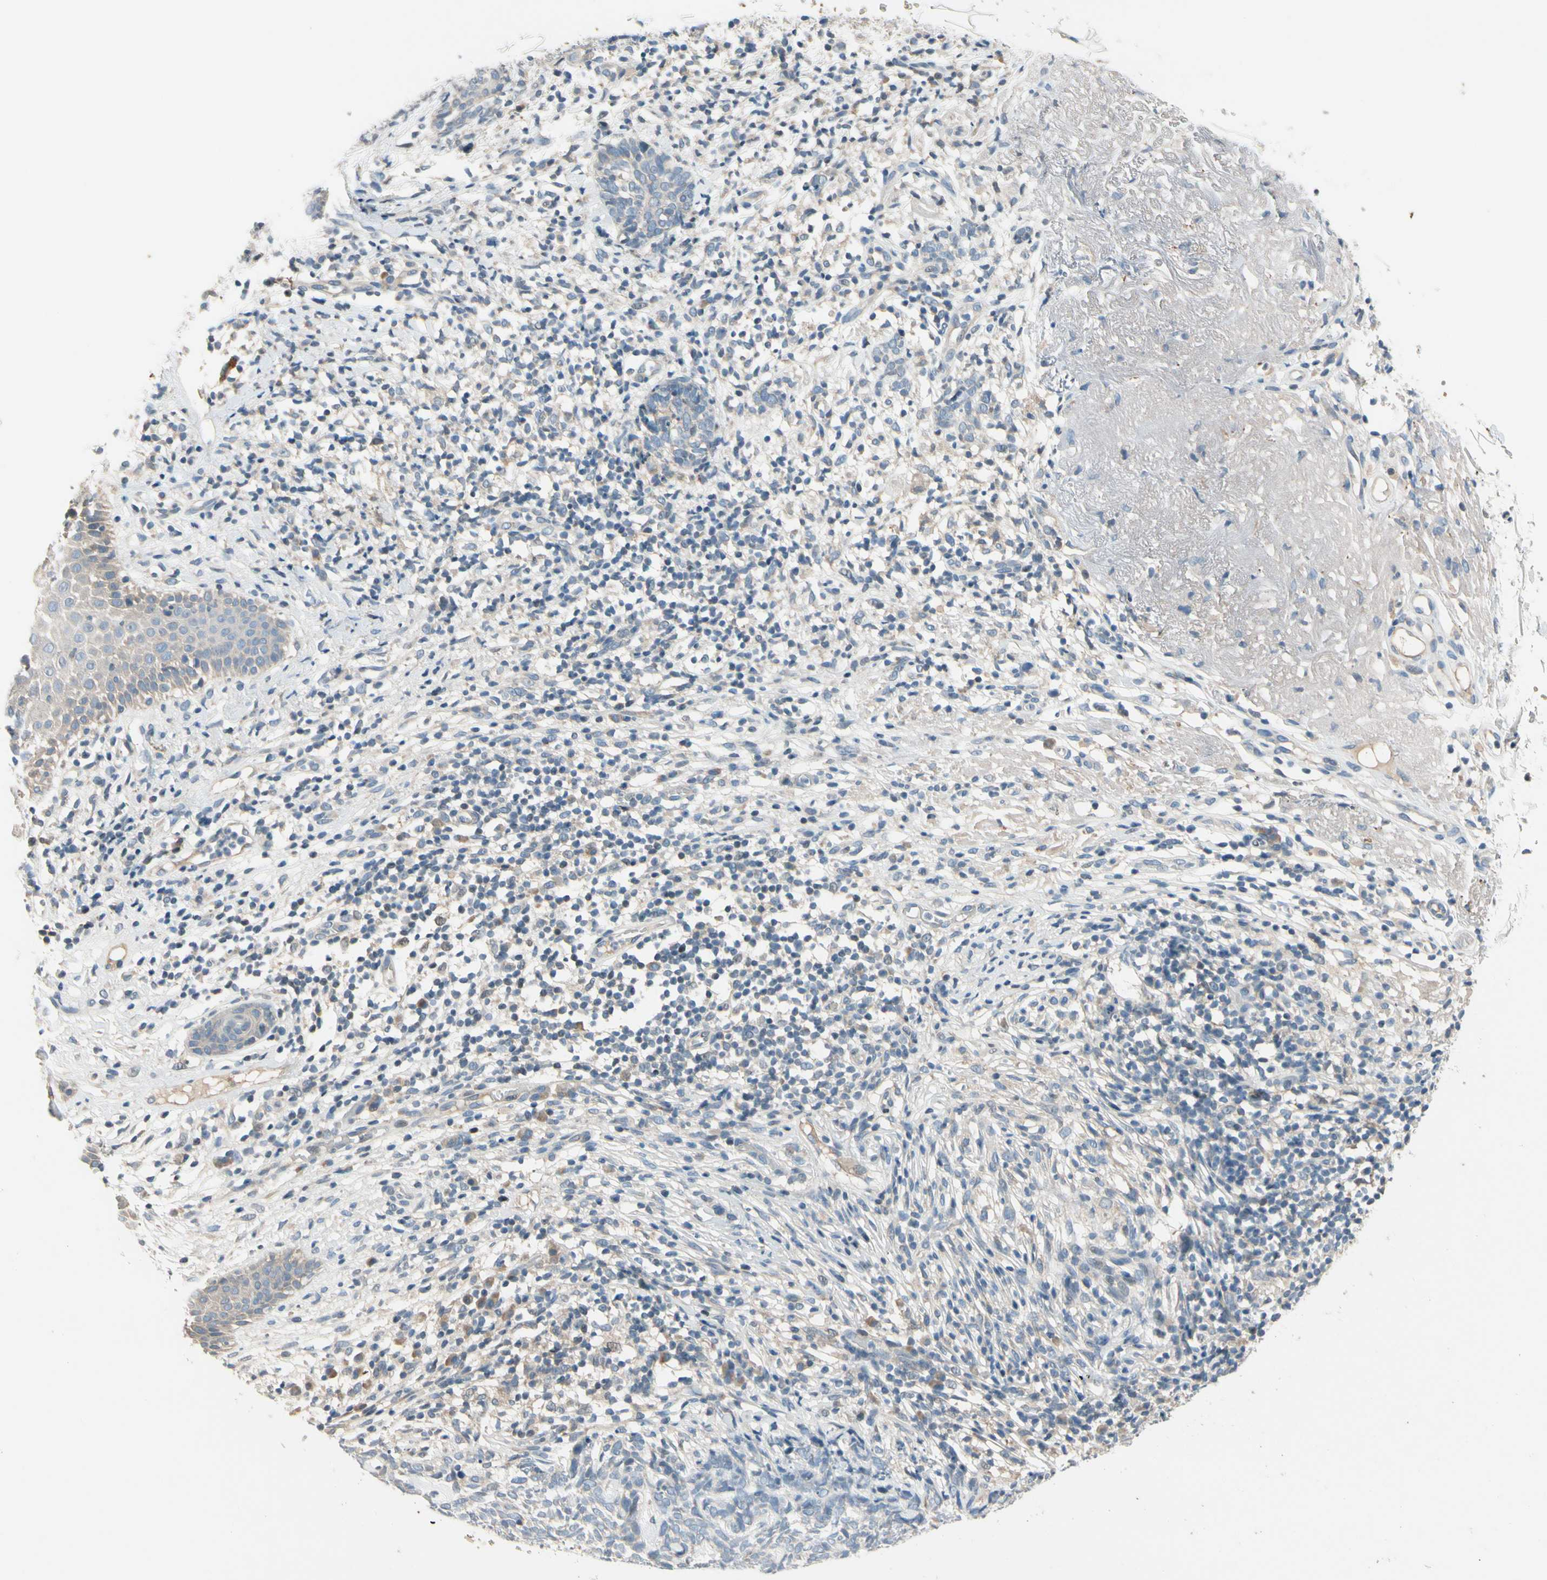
{"staining": {"intensity": "weak", "quantity": "<25%", "location": "cytoplasmic/membranous"}, "tissue": "skin cancer", "cell_type": "Tumor cells", "image_type": "cancer", "snomed": [{"axis": "morphology", "description": "Basal cell carcinoma"}, {"axis": "topography", "description": "Skin"}], "caption": "Basal cell carcinoma (skin) stained for a protein using IHC demonstrates no staining tumor cells.", "gene": "PIP5K1B", "patient": {"sex": "female", "age": 84}}